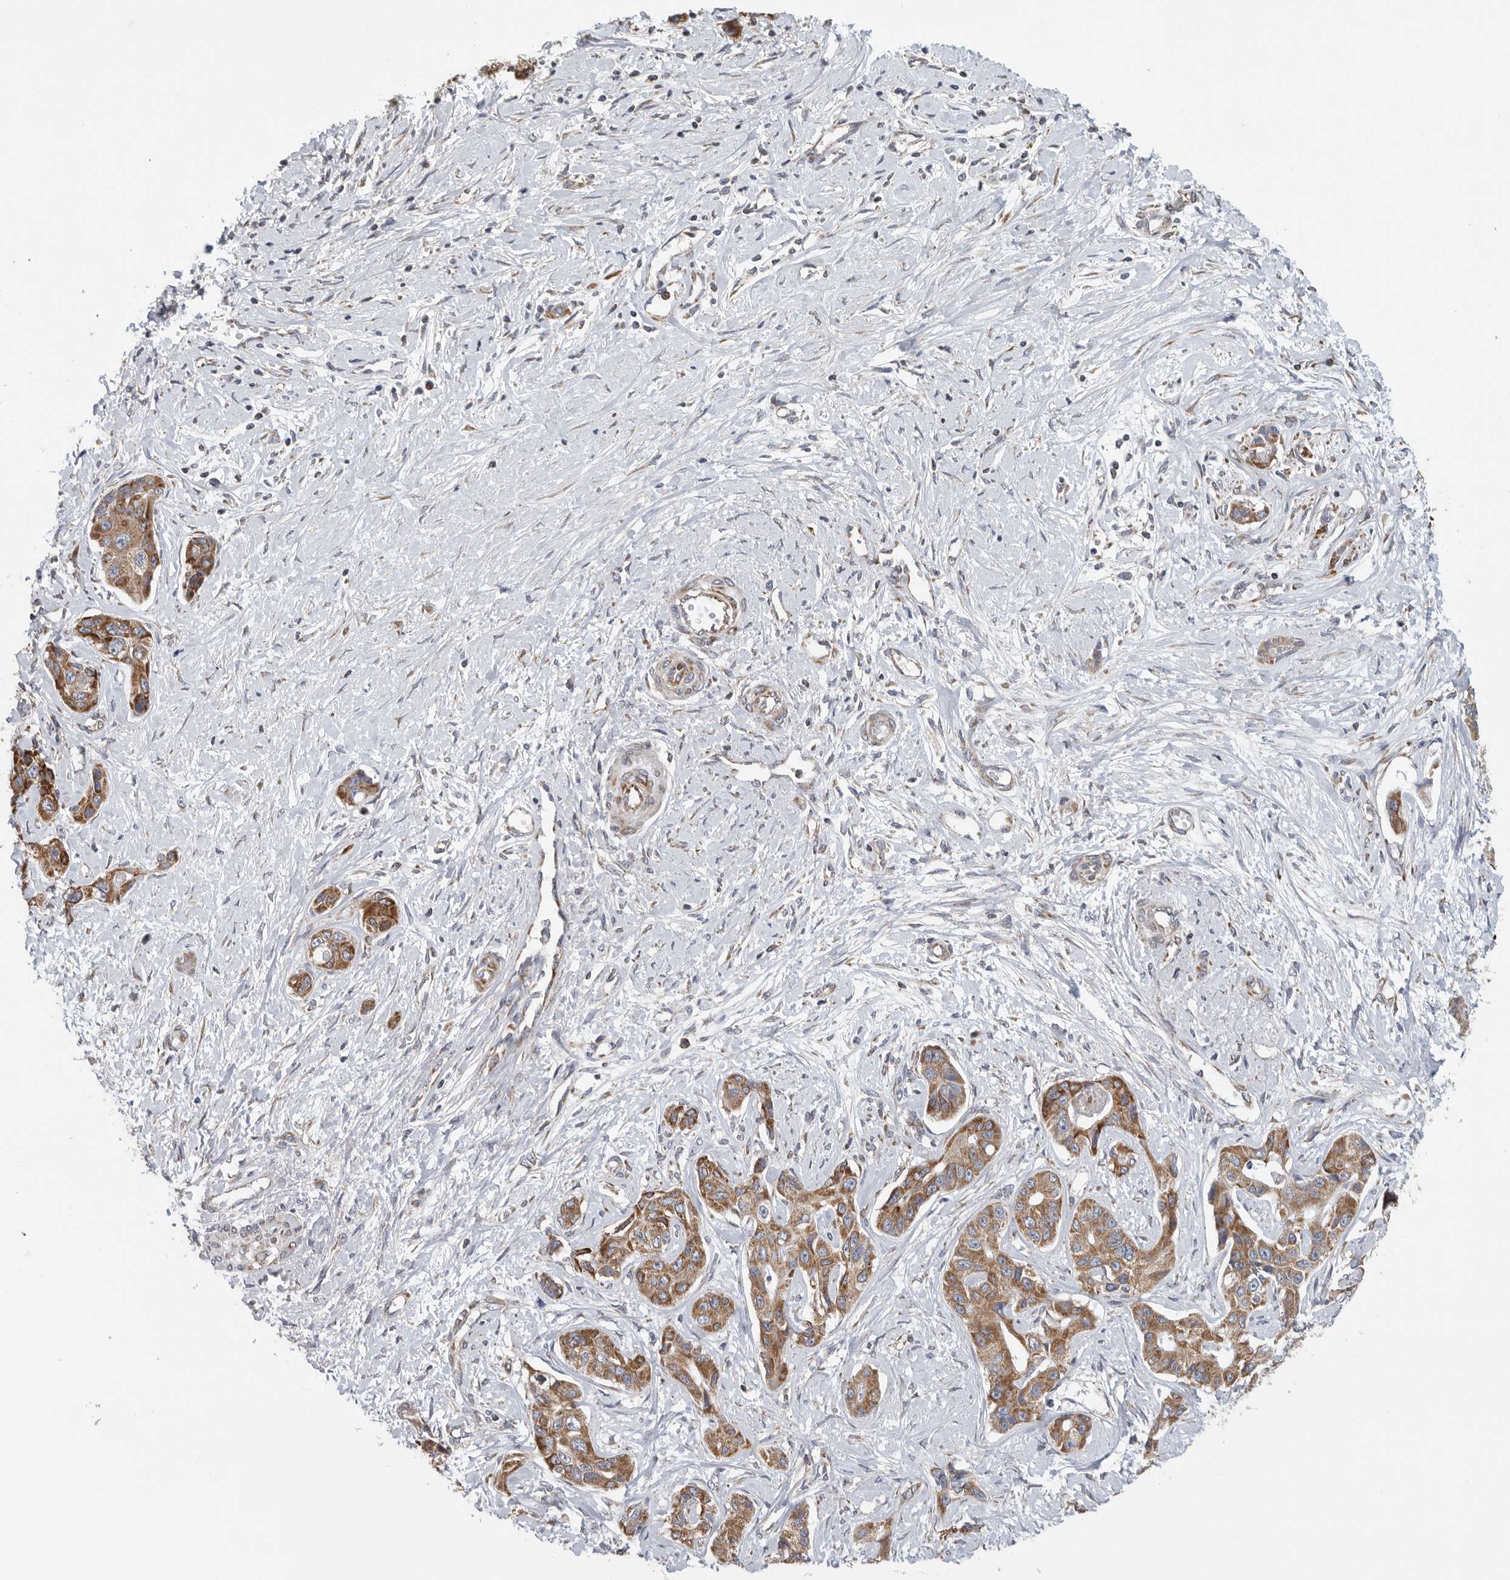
{"staining": {"intensity": "moderate", "quantity": ">75%", "location": "cytoplasmic/membranous"}, "tissue": "liver cancer", "cell_type": "Tumor cells", "image_type": "cancer", "snomed": [{"axis": "morphology", "description": "Cholangiocarcinoma"}, {"axis": "topography", "description": "Liver"}], "caption": "Tumor cells demonstrate medium levels of moderate cytoplasmic/membranous expression in about >75% of cells in liver cancer.", "gene": "FKBP8", "patient": {"sex": "male", "age": 59}}